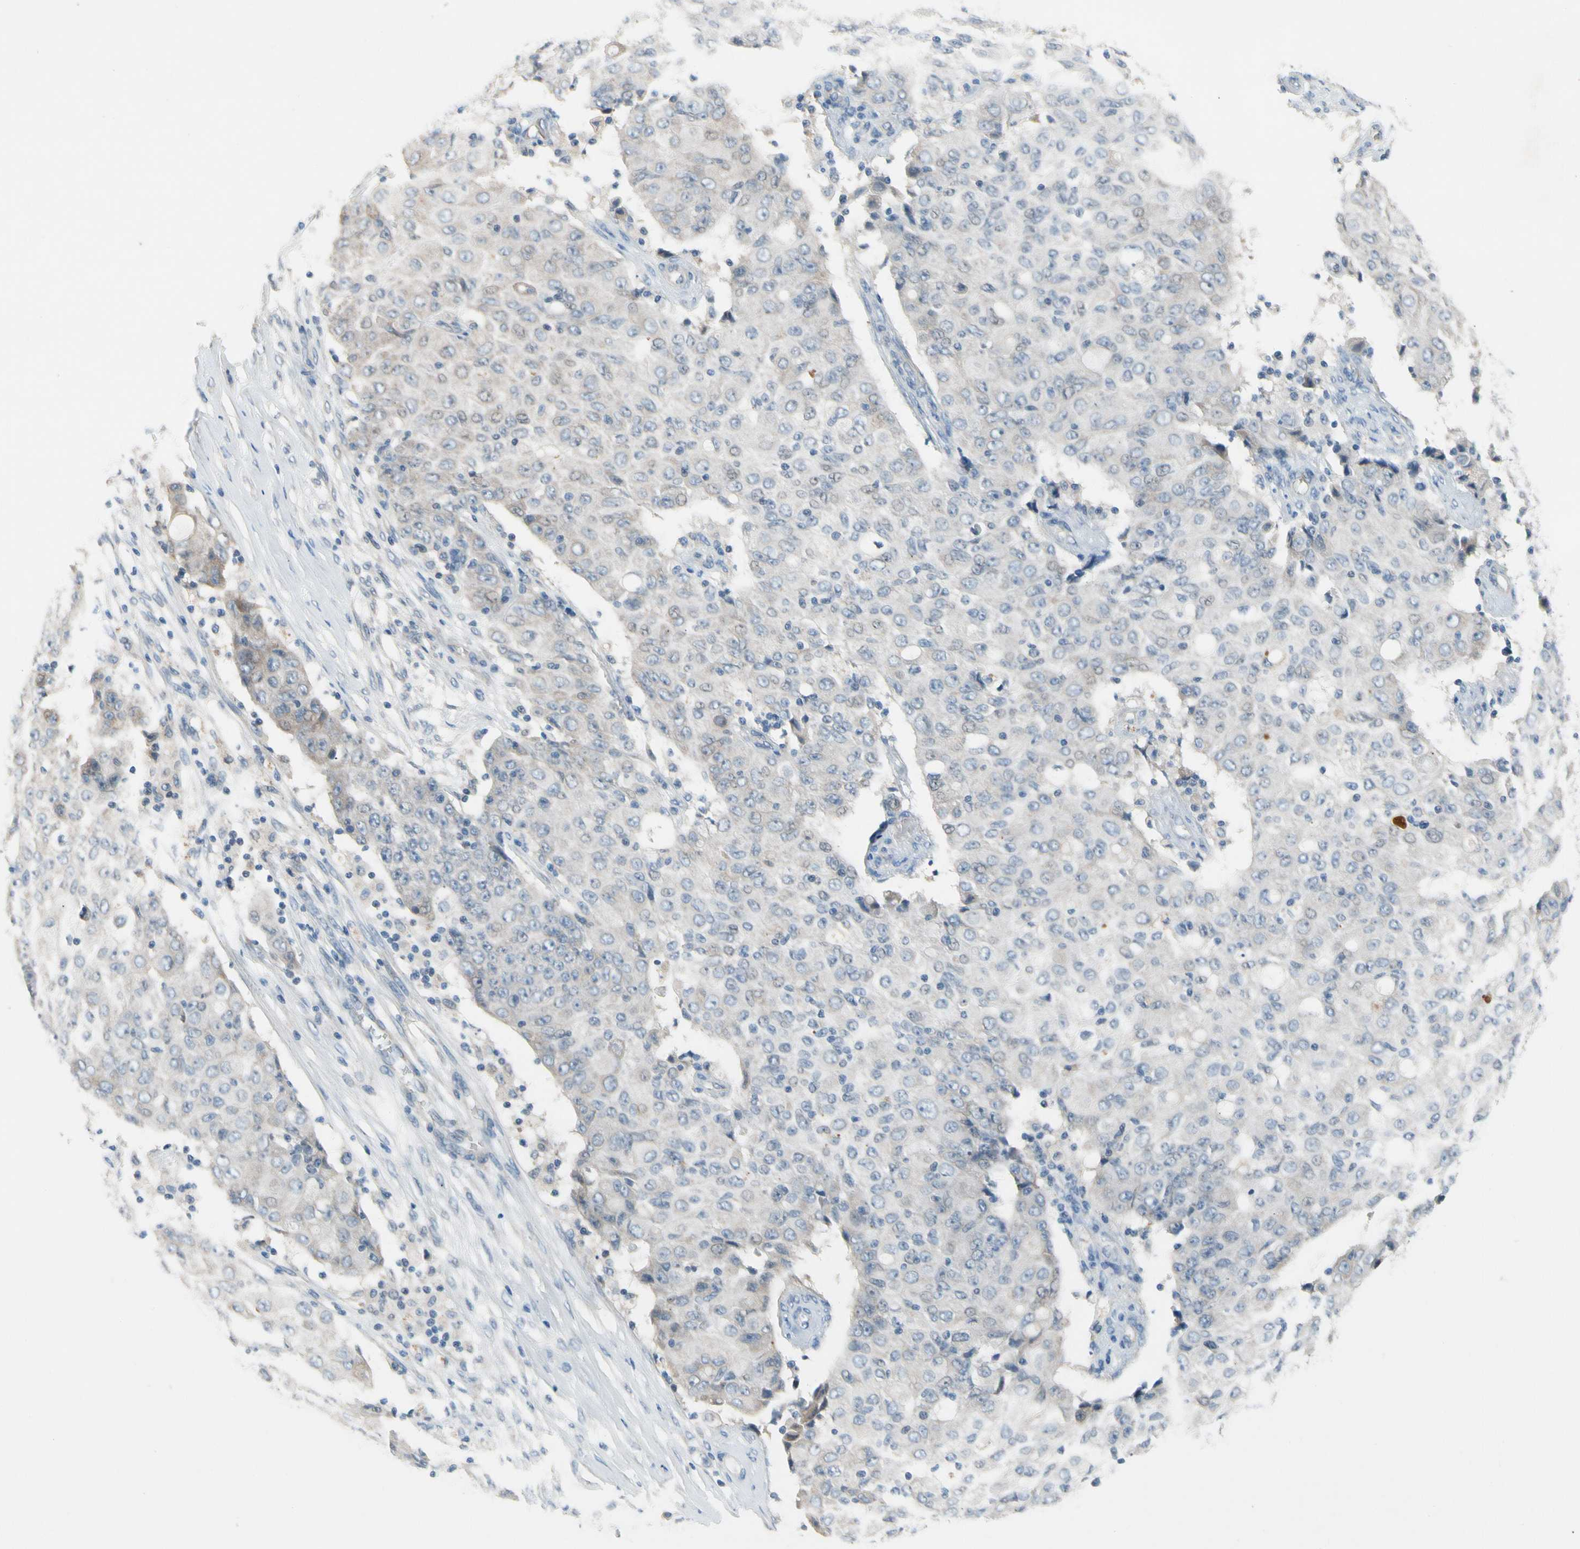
{"staining": {"intensity": "negative", "quantity": "none", "location": "none"}, "tissue": "ovarian cancer", "cell_type": "Tumor cells", "image_type": "cancer", "snomed": [{"axis": "morphology", "description": "Carcinoma, endometroid"}, {"axis": "topography", "description": "Ovary"}], "caption": "Immunohistochemistry of human endometroid carcinoma (ovarian) shows no positivity in tumor cells. (DAB (3,3'-diaminobenzidine) IHC, high magnification).", "gene": "CNDP1", "patient": {"sex": "female", "age": 42}}